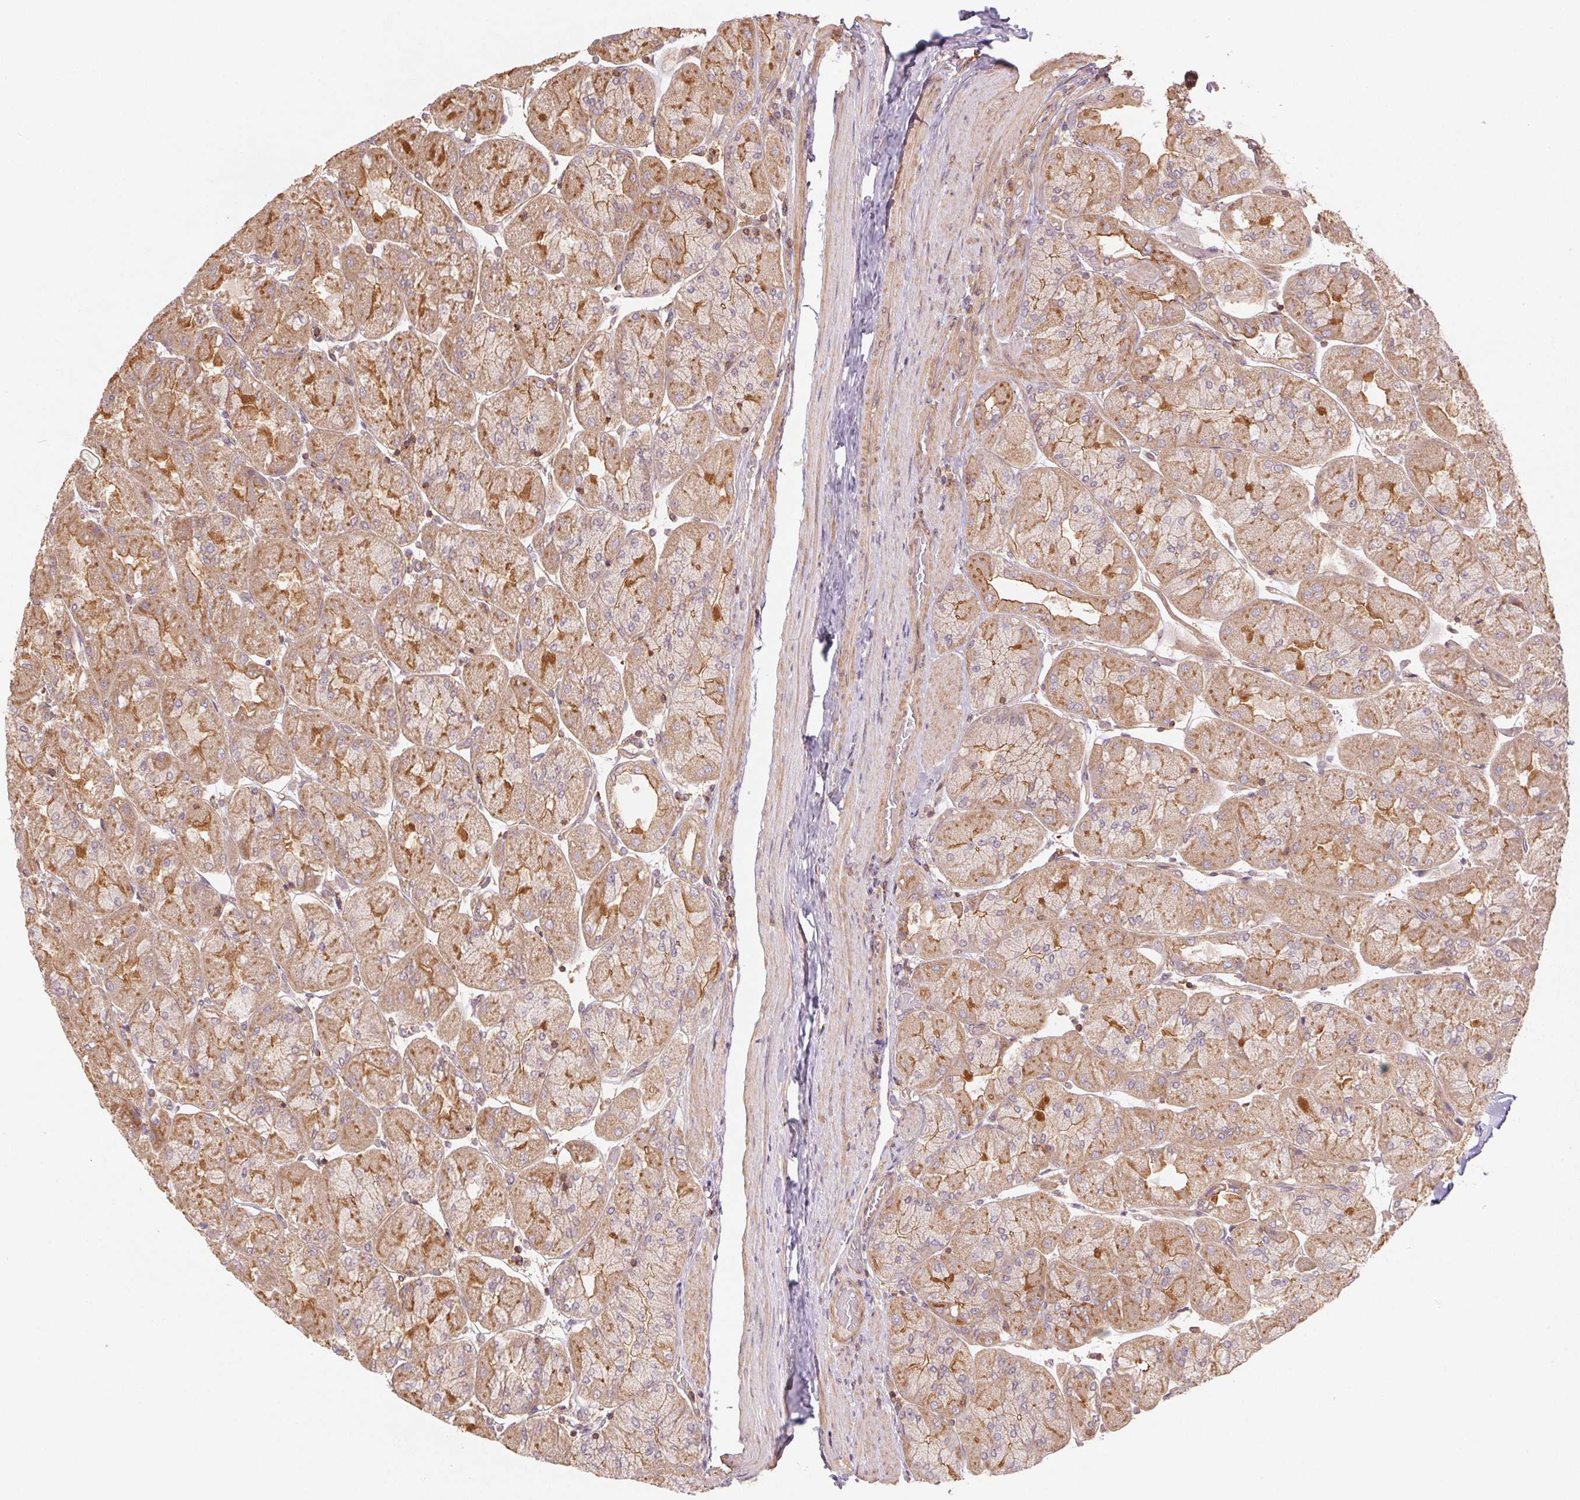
{"staining": {"intensity": "moderate", "quantity": ">75%", "location": "cytoplasmic/membranous"}, "tissue": "stomach", "cell_type": "Glandular cells", "image_type": "normal", "snomed": [{"axis": "morphology", "description": "Normal tissue, NOS"}, {"axis": "topography", "description": "Stomach"}], "caption": "A brown stain highlights moderate cytoplasmic/membranous positivity of a protein in glandular cells of normal human stomach. The protein of interest is shown in brown color, while the nuclei are stained blue.", "gene": "TUBA1A", "patient": {"sex": "female", "age": 61}}